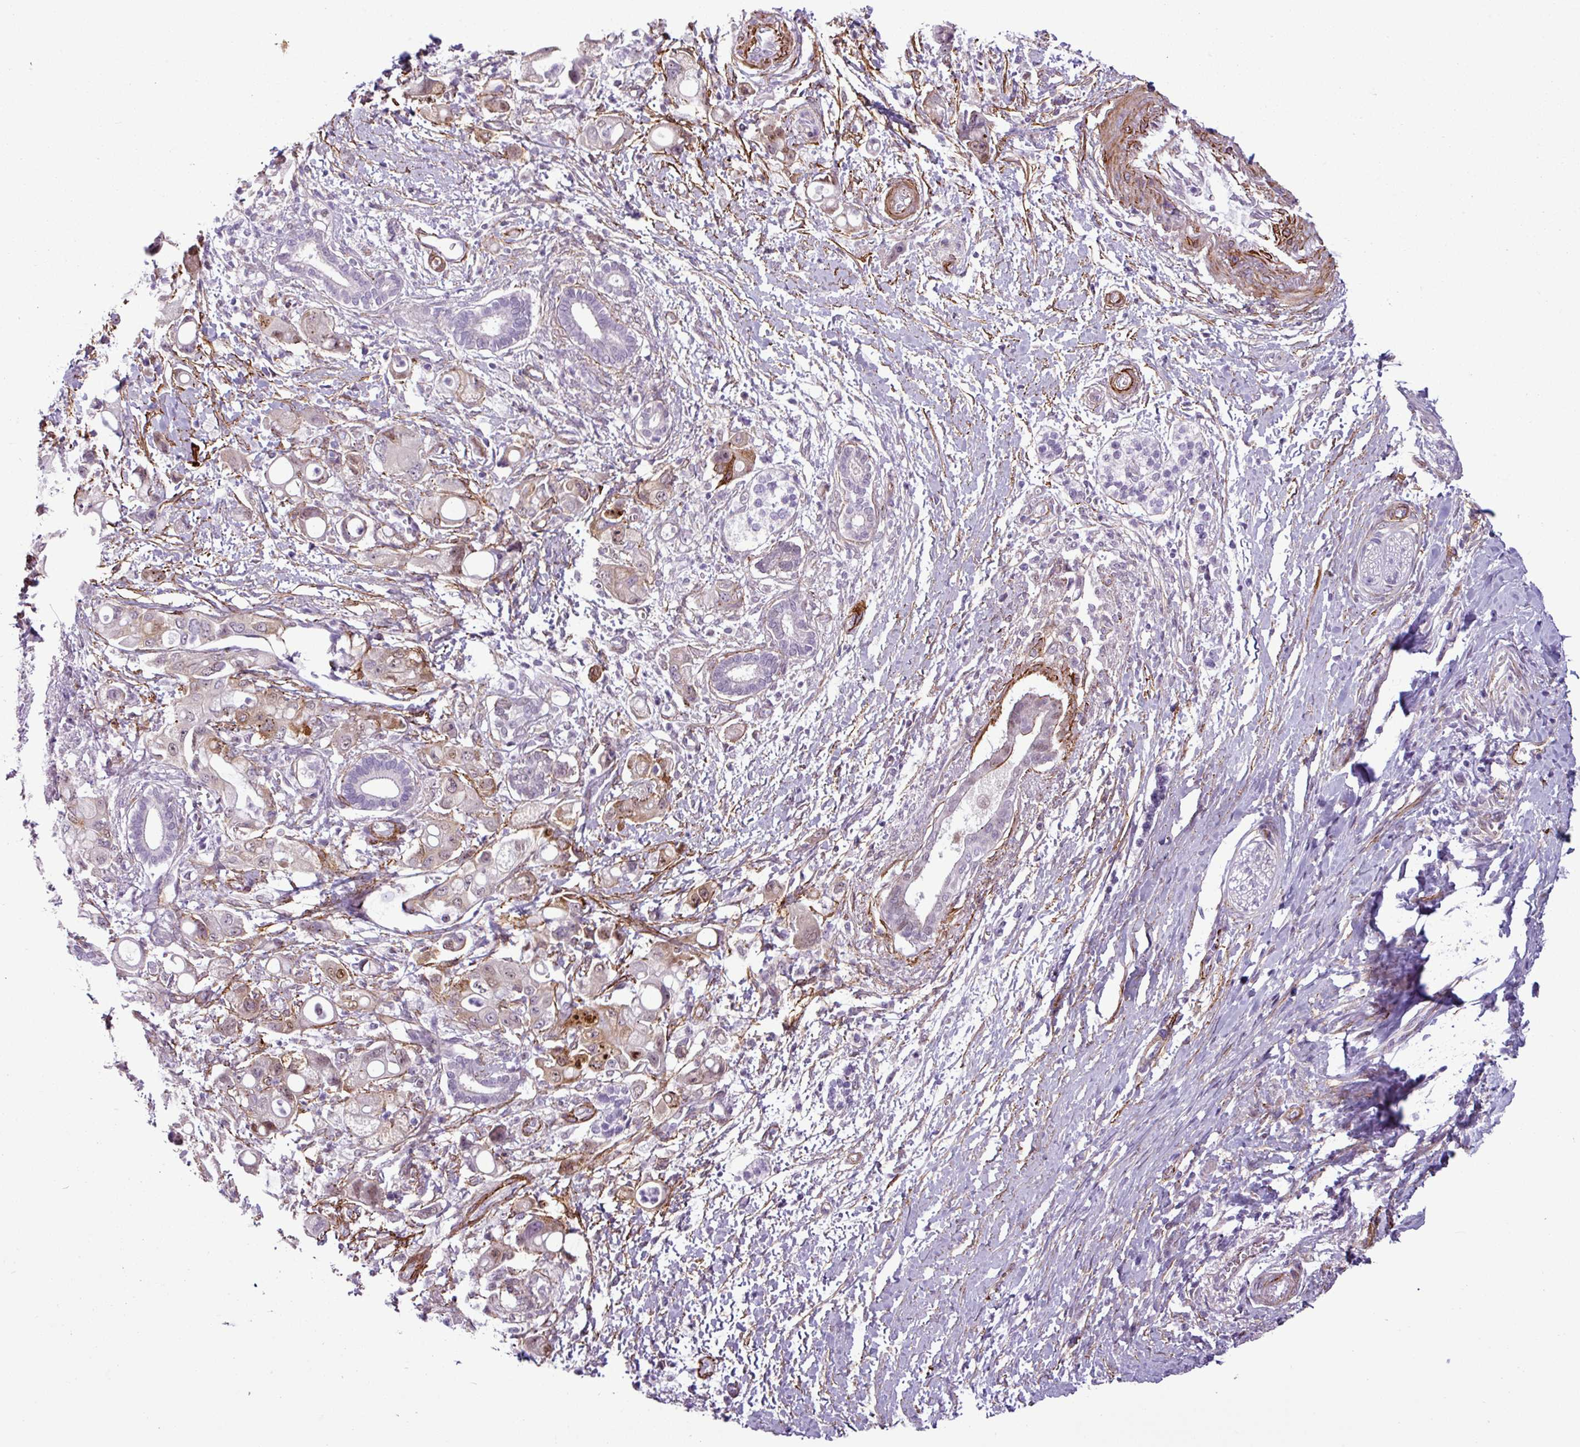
{"staining": {"intensity": "moderate", "quantity": "<25%", "location": "nuclear"}, "tissue": "pancreatic cancer", "cell_type": "Tumor cells", "image_type": "cancer", "snomed": [{"axis": "morphology", "description": "Adenocarcinoma, NOS"}, {"axis": "topography", "description": "Pancreas"}], "caption": "The photomicrograph reveals immunohistochemical staining of pancreatic adenocarcinoma. There is moderate nuclear staining is present in about <25% of tumor cells. (Brightfield microscopy of DAB IHC at high magnification).", "gene": "ATP10A", "patient": {"sex": "male", "age": 68}}